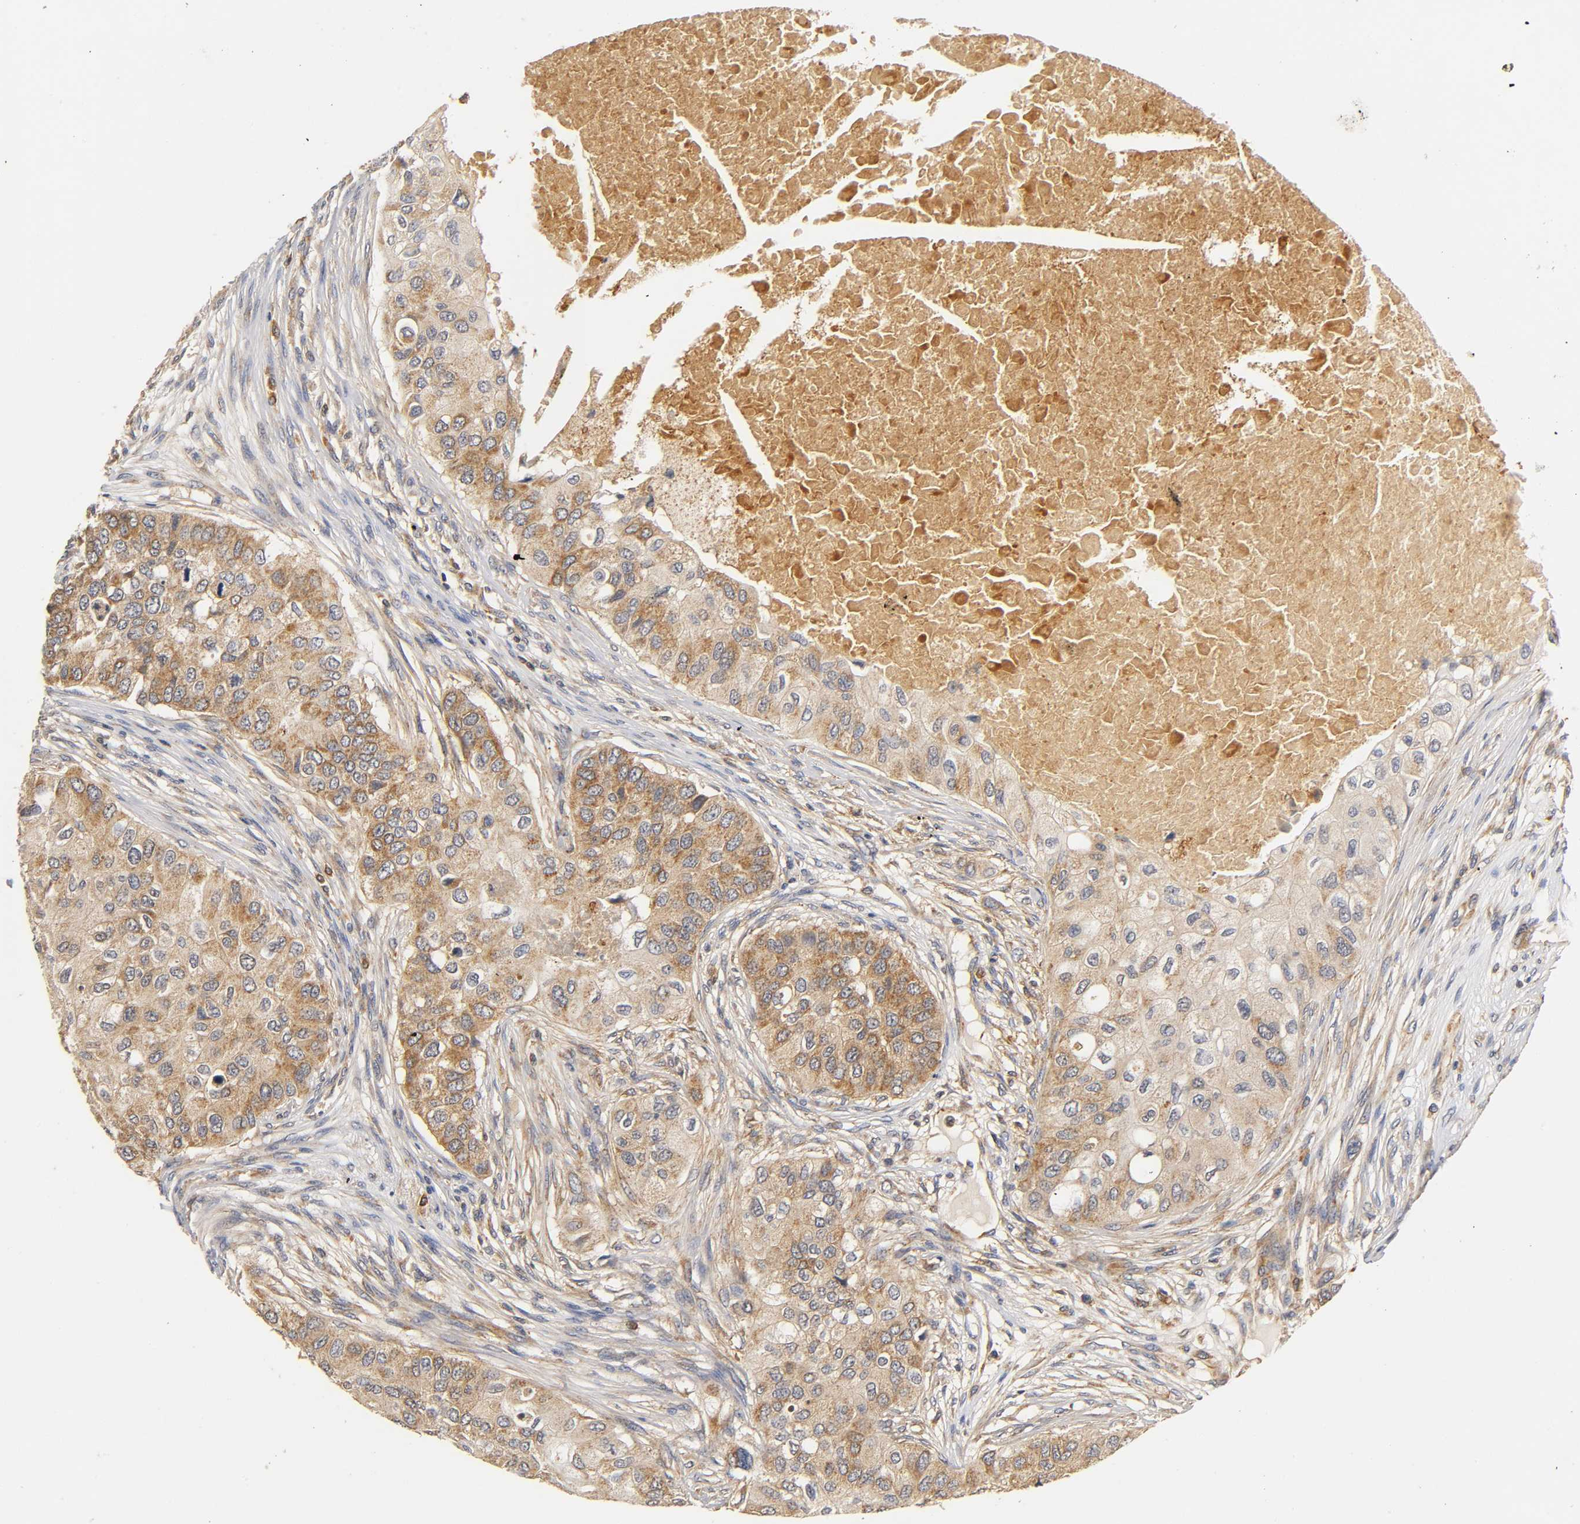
{"staining": {"intensity": "moderate", "quantity": "25%-75%", "location": "cytoplasmic/membranous"}, "tissue": "breast cancer", "cell_type": "Tumor cells", "image_type": "cancer", "snomed": [{"axis": "morphology", "description": "Normal tissue, NOS"}, {"axis": "morphology", "description": "Duct carcinoma"}, {"axis": "topography", "description": "Breast"}], "caption": "This micrograph displays invasive ductal carcinoma (breast) stained with immunohistochemistry (IHC) to label a protein in brown. The cytoplasmic/membranous of tumor cells show moderate positivity for the protein. Nuclei are counter-stained blue.", "gene": "SCAP", "patient": {"sex": "female", "age": 49}}